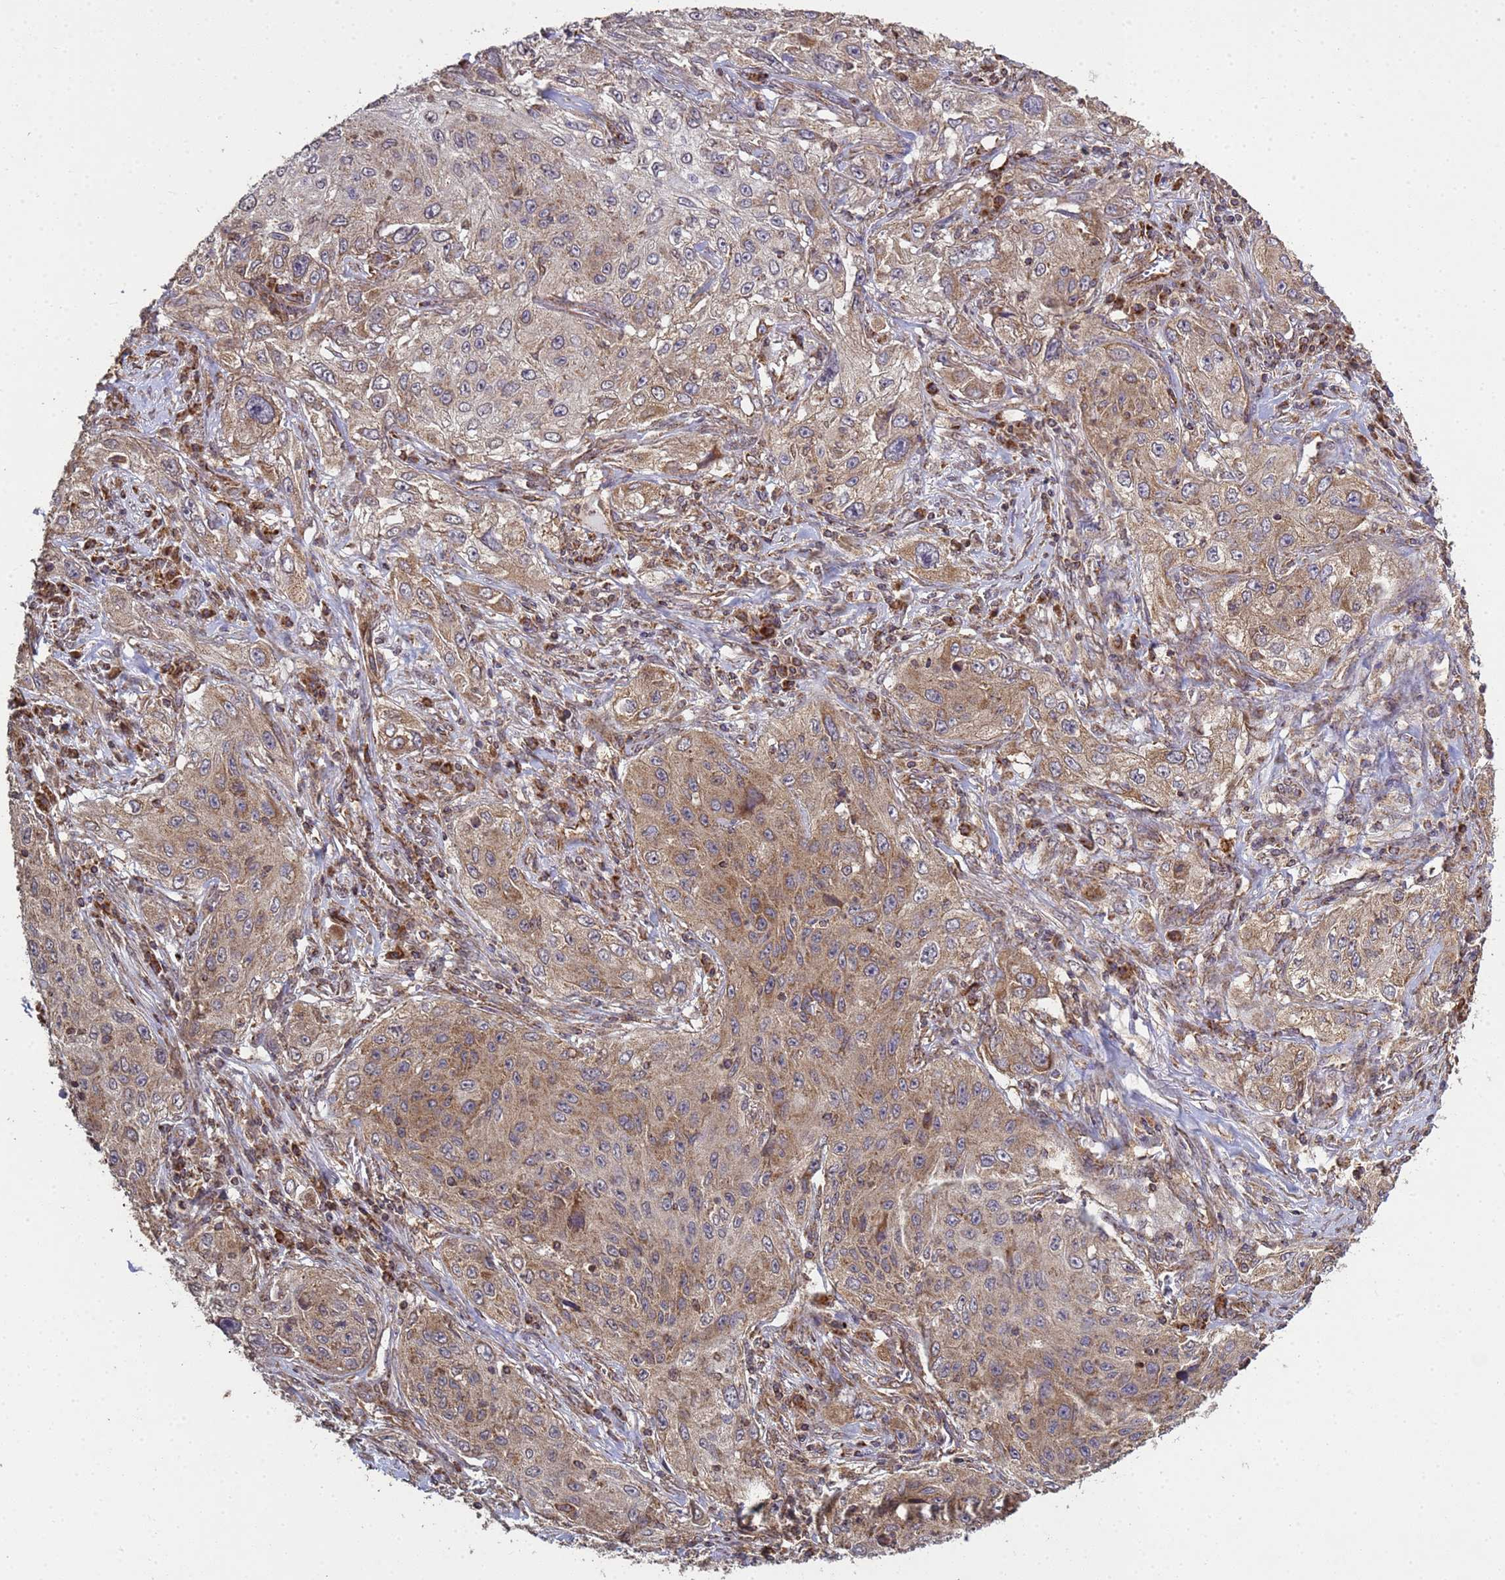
{"staining": {"intensity": "moderate", "quantity": ">75%", "location": "cytoplasmic/membranous"}, "tissue": "lung cancer", "cell_type": "Tumor cells", "image_type": "cancer", "snomed": [{"axis": "morphology", "description": "Squamous cell carcinoma, NOS"}, {"axis": "topography", "description": "Lung"}], "caption": "The histopathology image exhibits staining of lung squamous cell carcinoma, revealing moderate cytoplasmic/membranous protein staining (brown color) within tumor cells.", "gene": "P2RX7", "patient": {"sex": "female", "age": 69}}